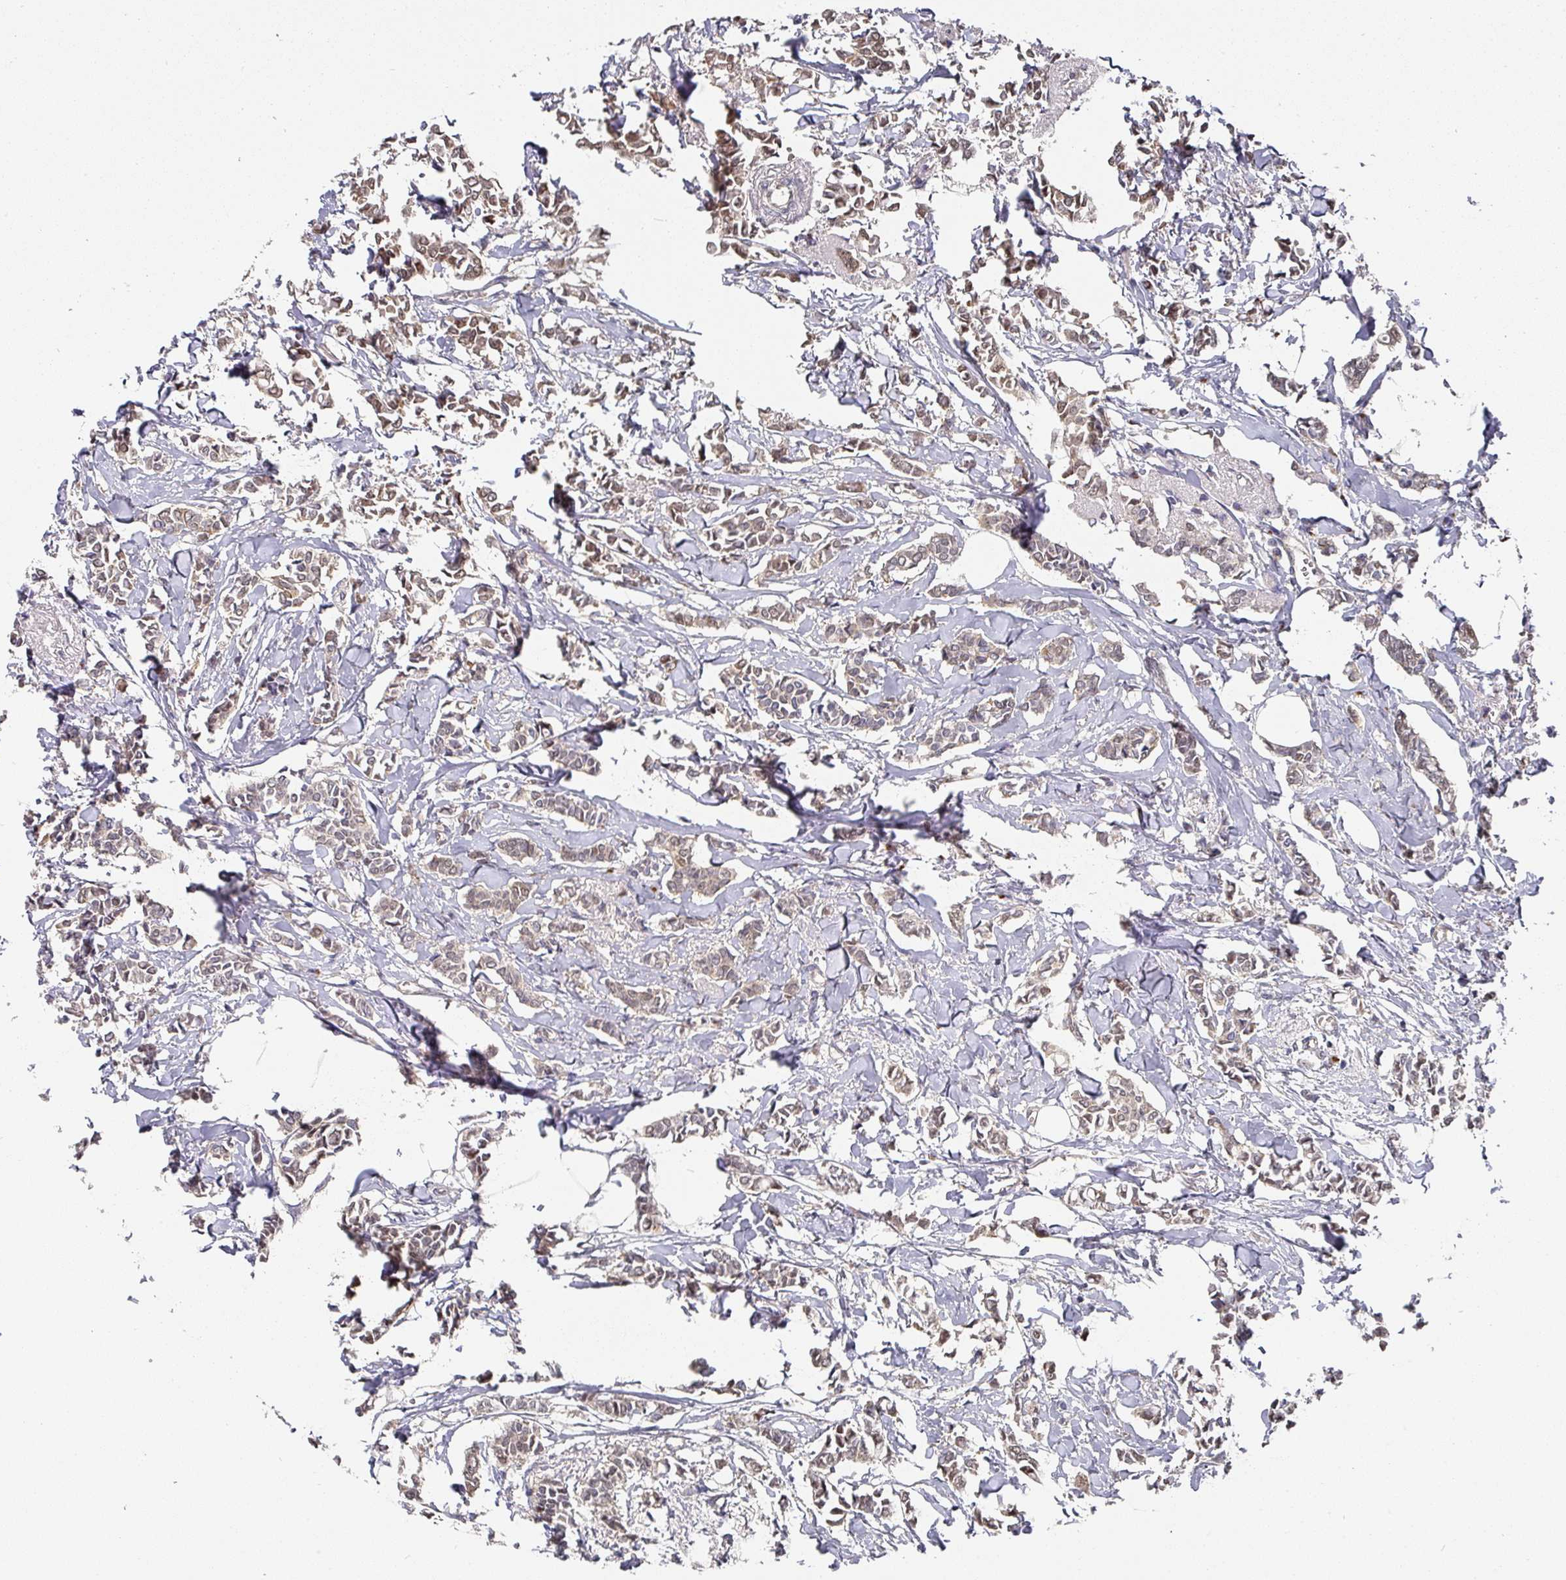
{"staining": {"intensity": "weak", "quantity": ">75%", "location": "cytoplasmic/membranous,nuclear"}, "tissue": "breast cancer", "cell_type": "Tumor cells", "image_type": "cancer", "snomed": [{"axis": "morphology", "description": "Duct carcinoma"}, {"axis": "topography", "description": "Breast"}], "caption": "Tumor cells show weak cytoplasmic/membranous and nuclear staining in about >75% of cells in breast cancer. (Stains: DAB in brown, nuclei in blue, Microscopy: brightfield microscopy at high magnification).", "gene": "C18orf25", "patient": {"sex": "female", "age": 41}}